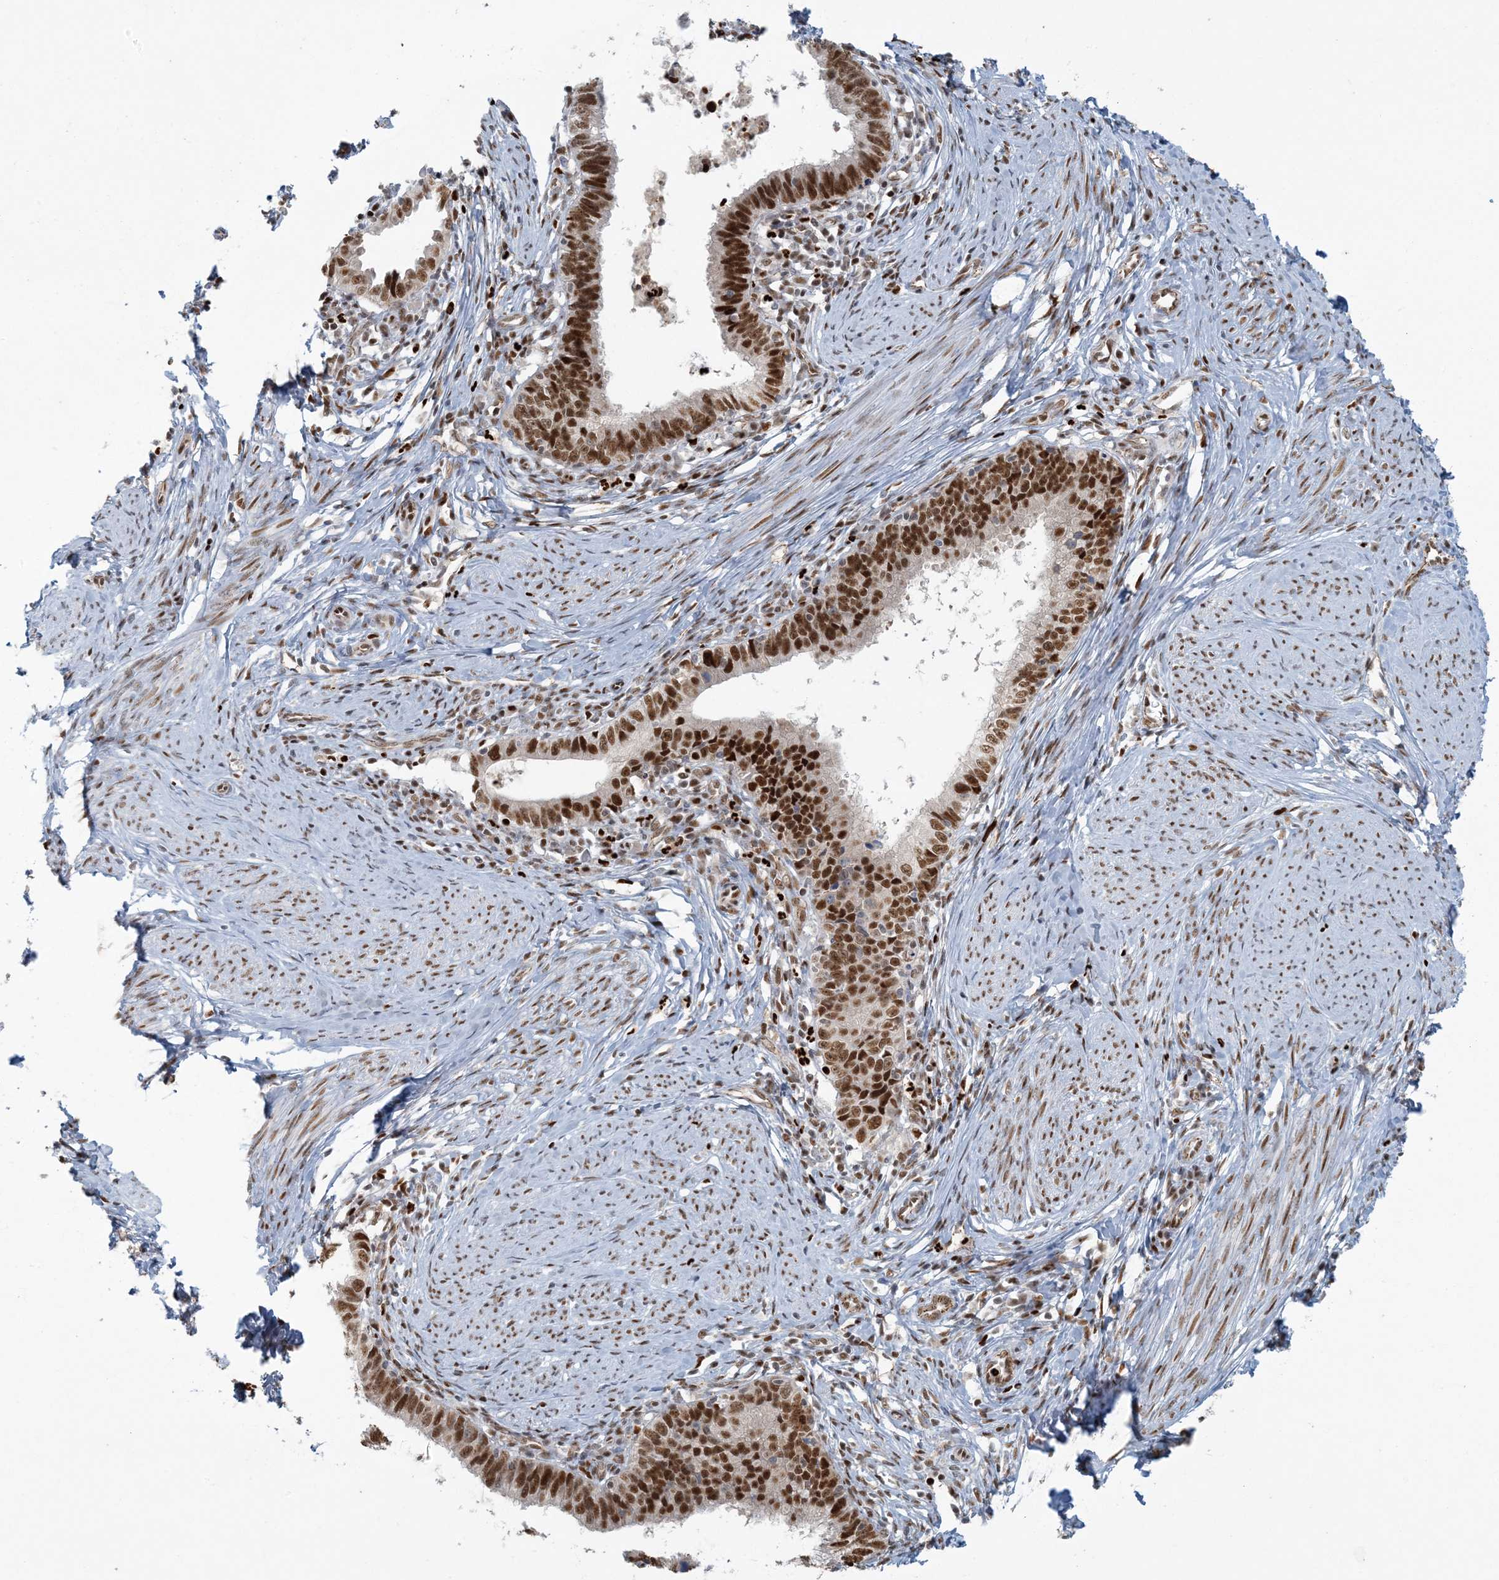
{"staining": {"intensity": "strong", "quantity": ">75%", "location": "nuclear"}, "tissue": "cervical cancer", "cell_type": "Tumor cells", "image_type": "cancer", "snomed": [{"axis": "morphology", "description": "Adenocarcinoma, NOS"}, {"axis": "topography", "description": "Cervix"}], "caption": "Immunohistochemistry (IHC) image of human cervical cancer (adenocarcinoma) stained for a protein (brown), which shows high levels of strong nuclear positivity in approximately >75% of tumor cells.", "gene": "AK9", "patient": {"sex": "female", "age": 36}}